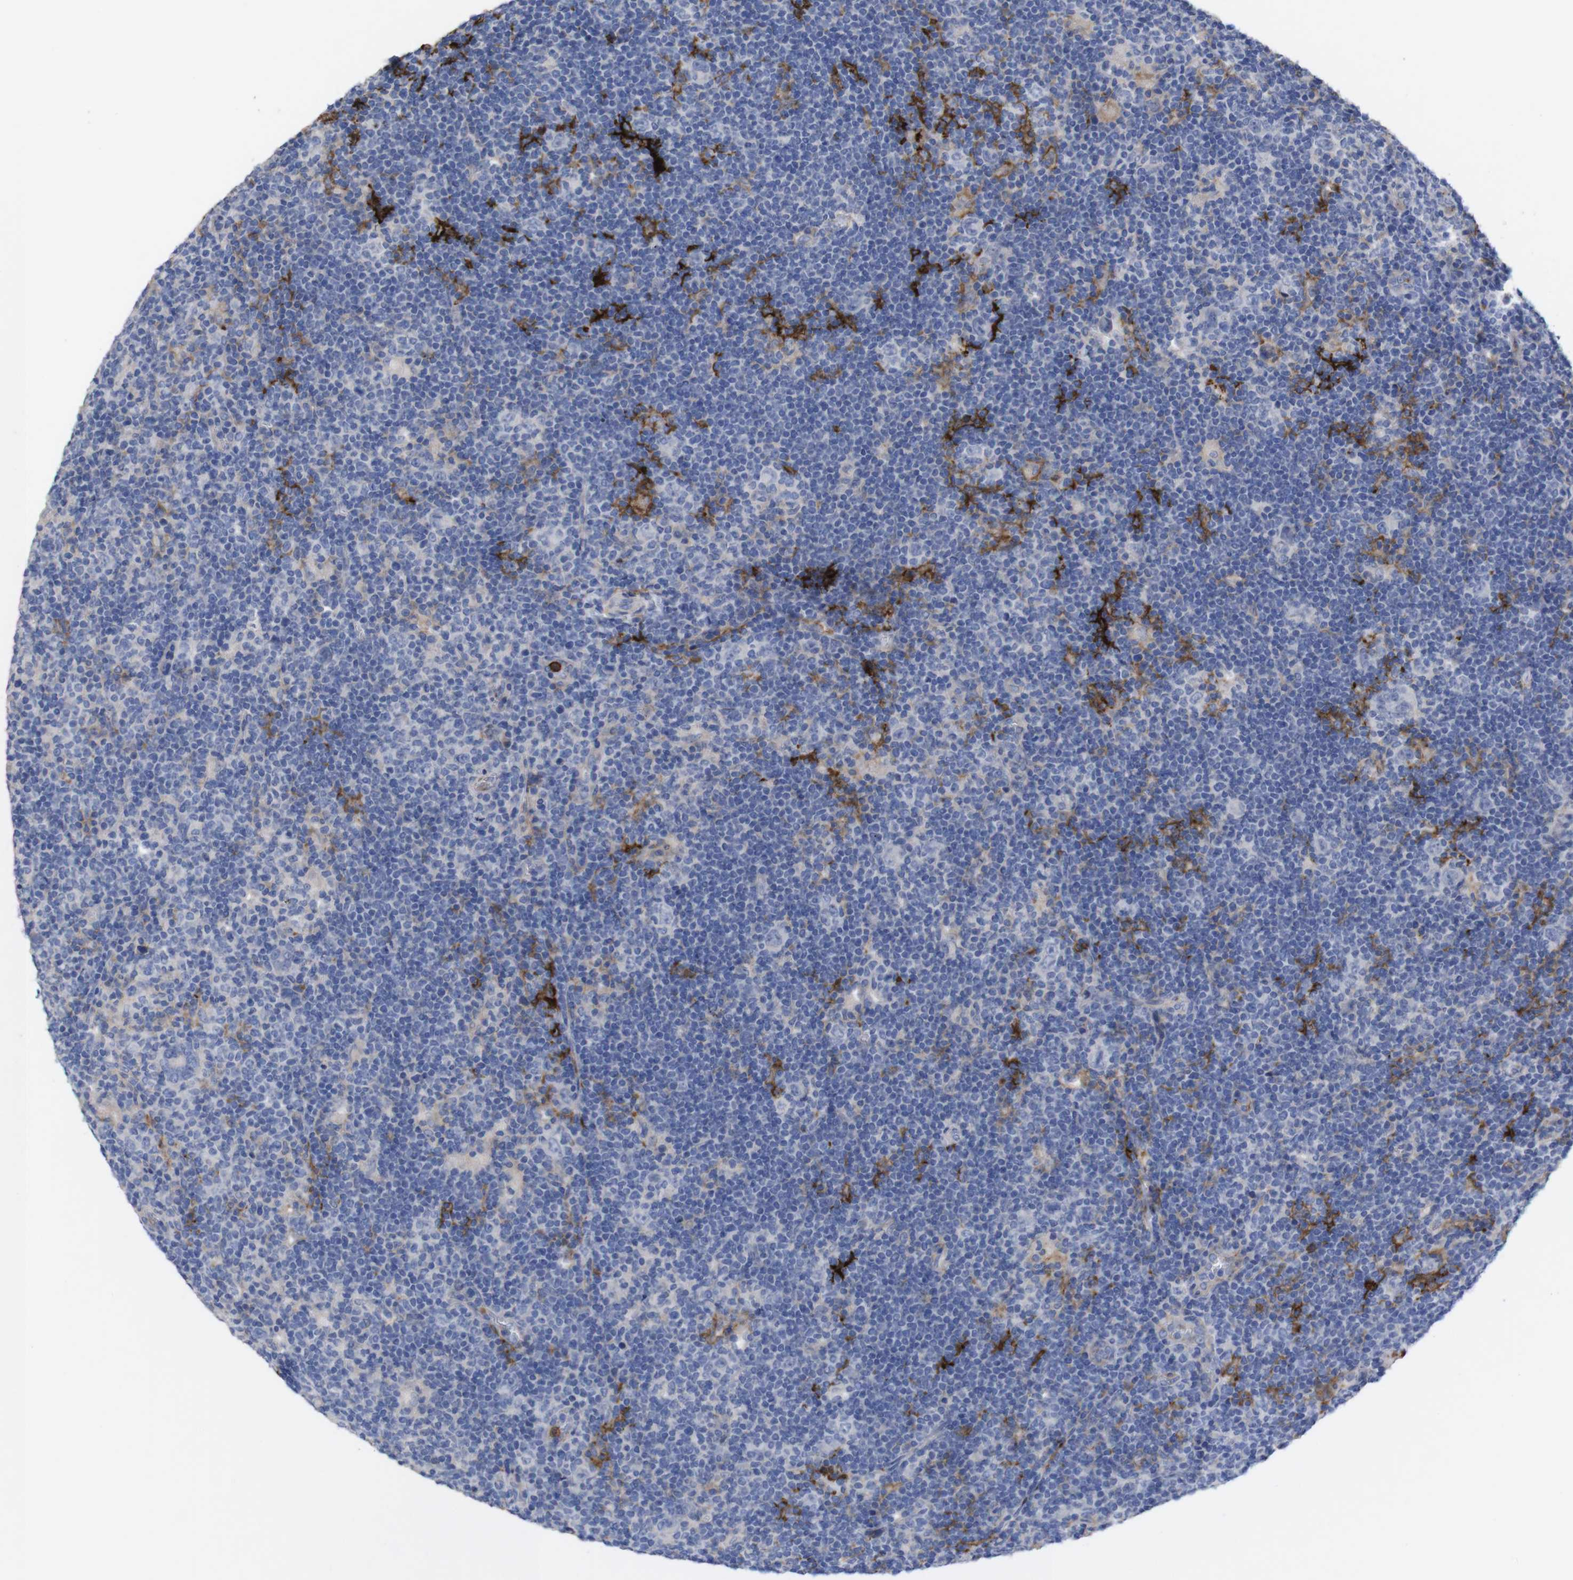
{"staining": {"intensity": "negative", "quantity": "none", "location": "none"}, "tissue": "lymphoma", "cell_type": "Tumor cells", "image_type": "cancer", "snomed": [{"axis": "morphology", "description": "Hodgkin's disease, NOS"}, {"axis": "topography", "description": "Lymph node"}], "caption": "Image shows no protein positivity in tumor cells of lymphoma tissue.", "gene": "C5AR1", "patient": {"sex": "female", "age": 57}}